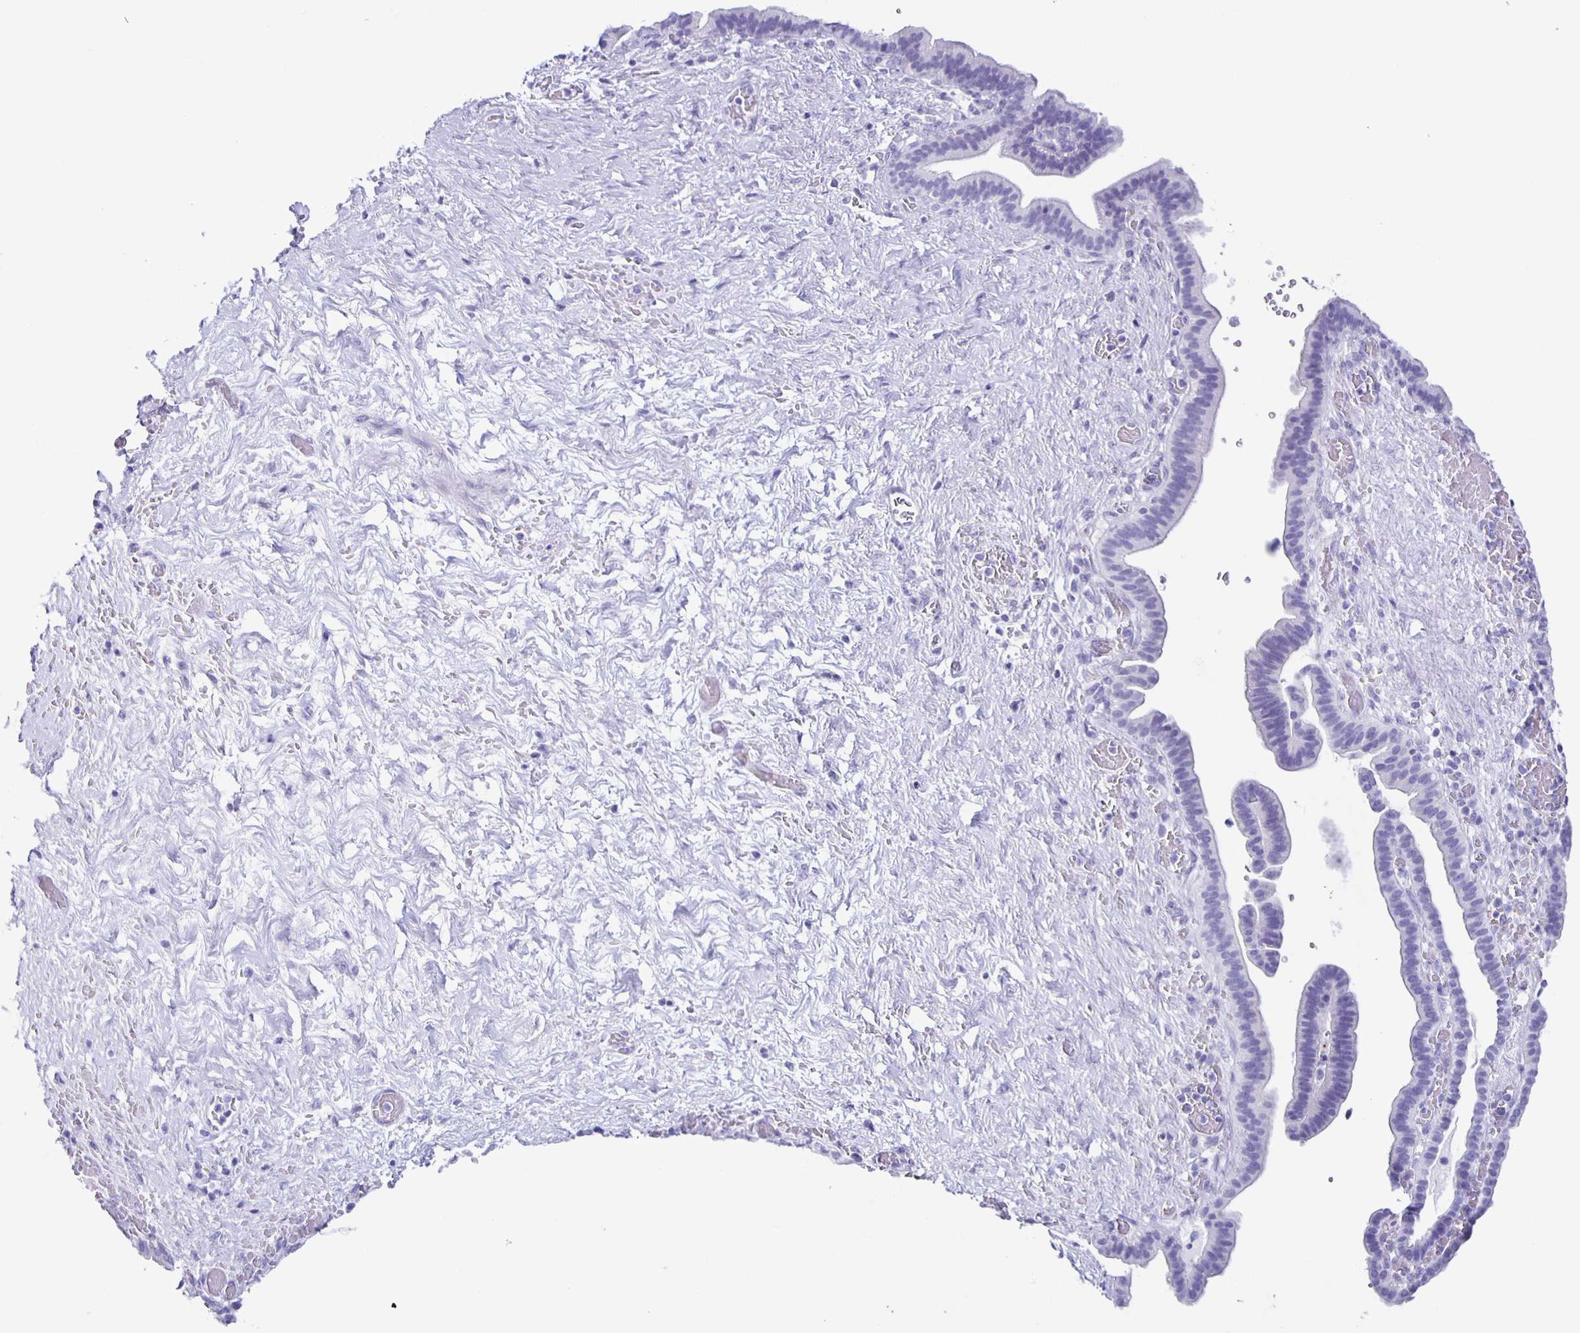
{"staining": {"intensity": "negative", "quantity": "none", "location": "none"}, "tissue": "pancreatic cancer", "cell_type": "Tumor cells", "image_type": "cancer", "snomed": [{"axis": "morphology", "description": "Adenocarcinoma, NOS"}, {"axis": "topography", "description": "Pancreas"}], "caption": "Immunohistochemistry histopathology image of pancreatic cancer stained for a protein (brown), which exhibits no staining in tumor cells. (IHC, brightfield microscopy, high magnification).", "gene": "AQP6", "patient": {"sex": "male", "age": 44}}